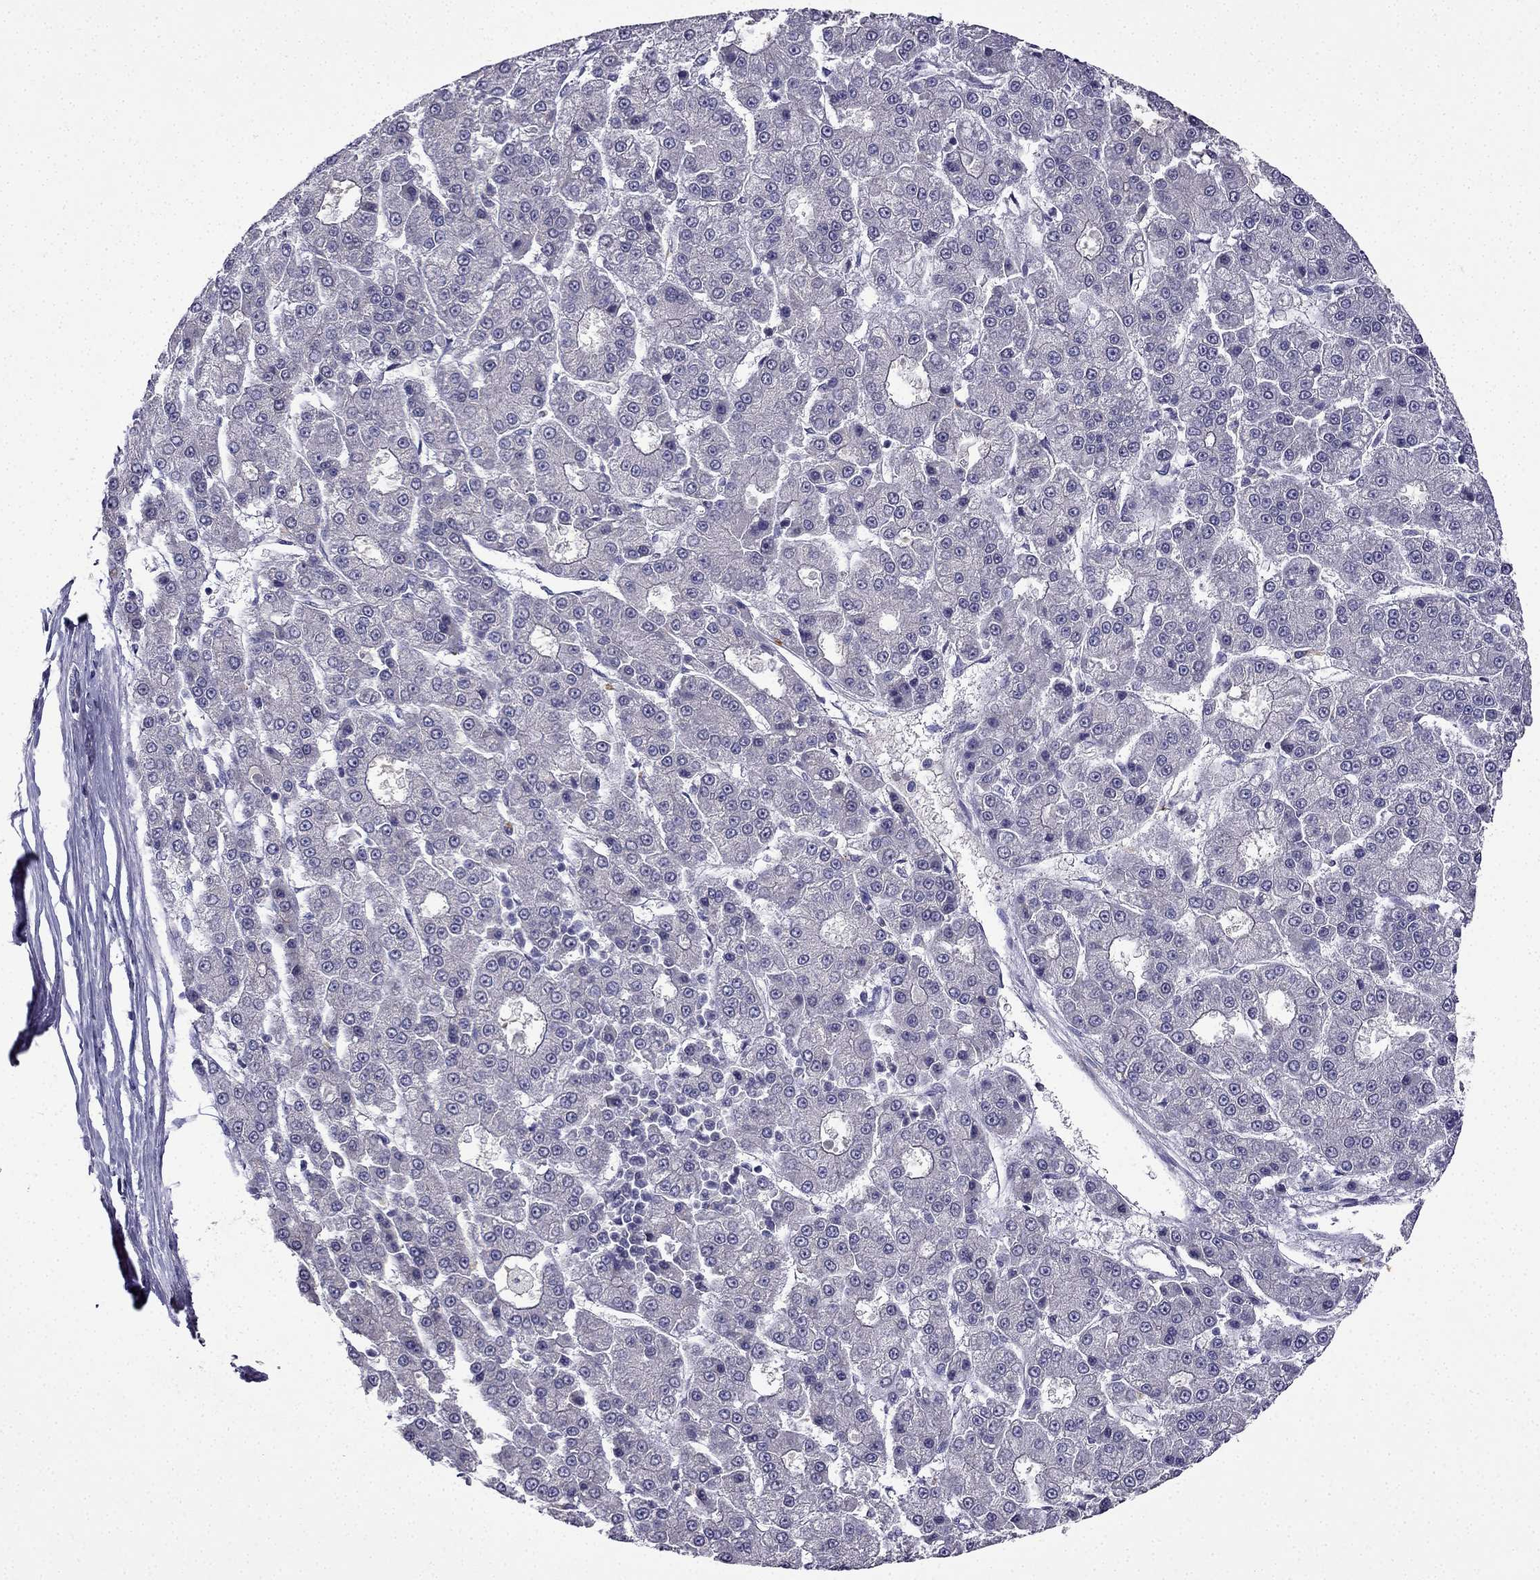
{"staining": {"intensity": "negative", "quantity": "none", "location": "none"}, "tissue": "liver cancer", "cell_type": "Tumor cells", "image_type": "cancer", "snomed": [{"axis": "morphology", "description": "Carcinoma, Hepatocellular, NOS"}, {"axis": "topography", "description": "Liver"}], "caption": "An IHC histopathology image of liver cancer is shown. There is no staining in tumor cells of liver cancer.", "gene": "UHRF1", "patient": {"sex": "male", "age": 70}}